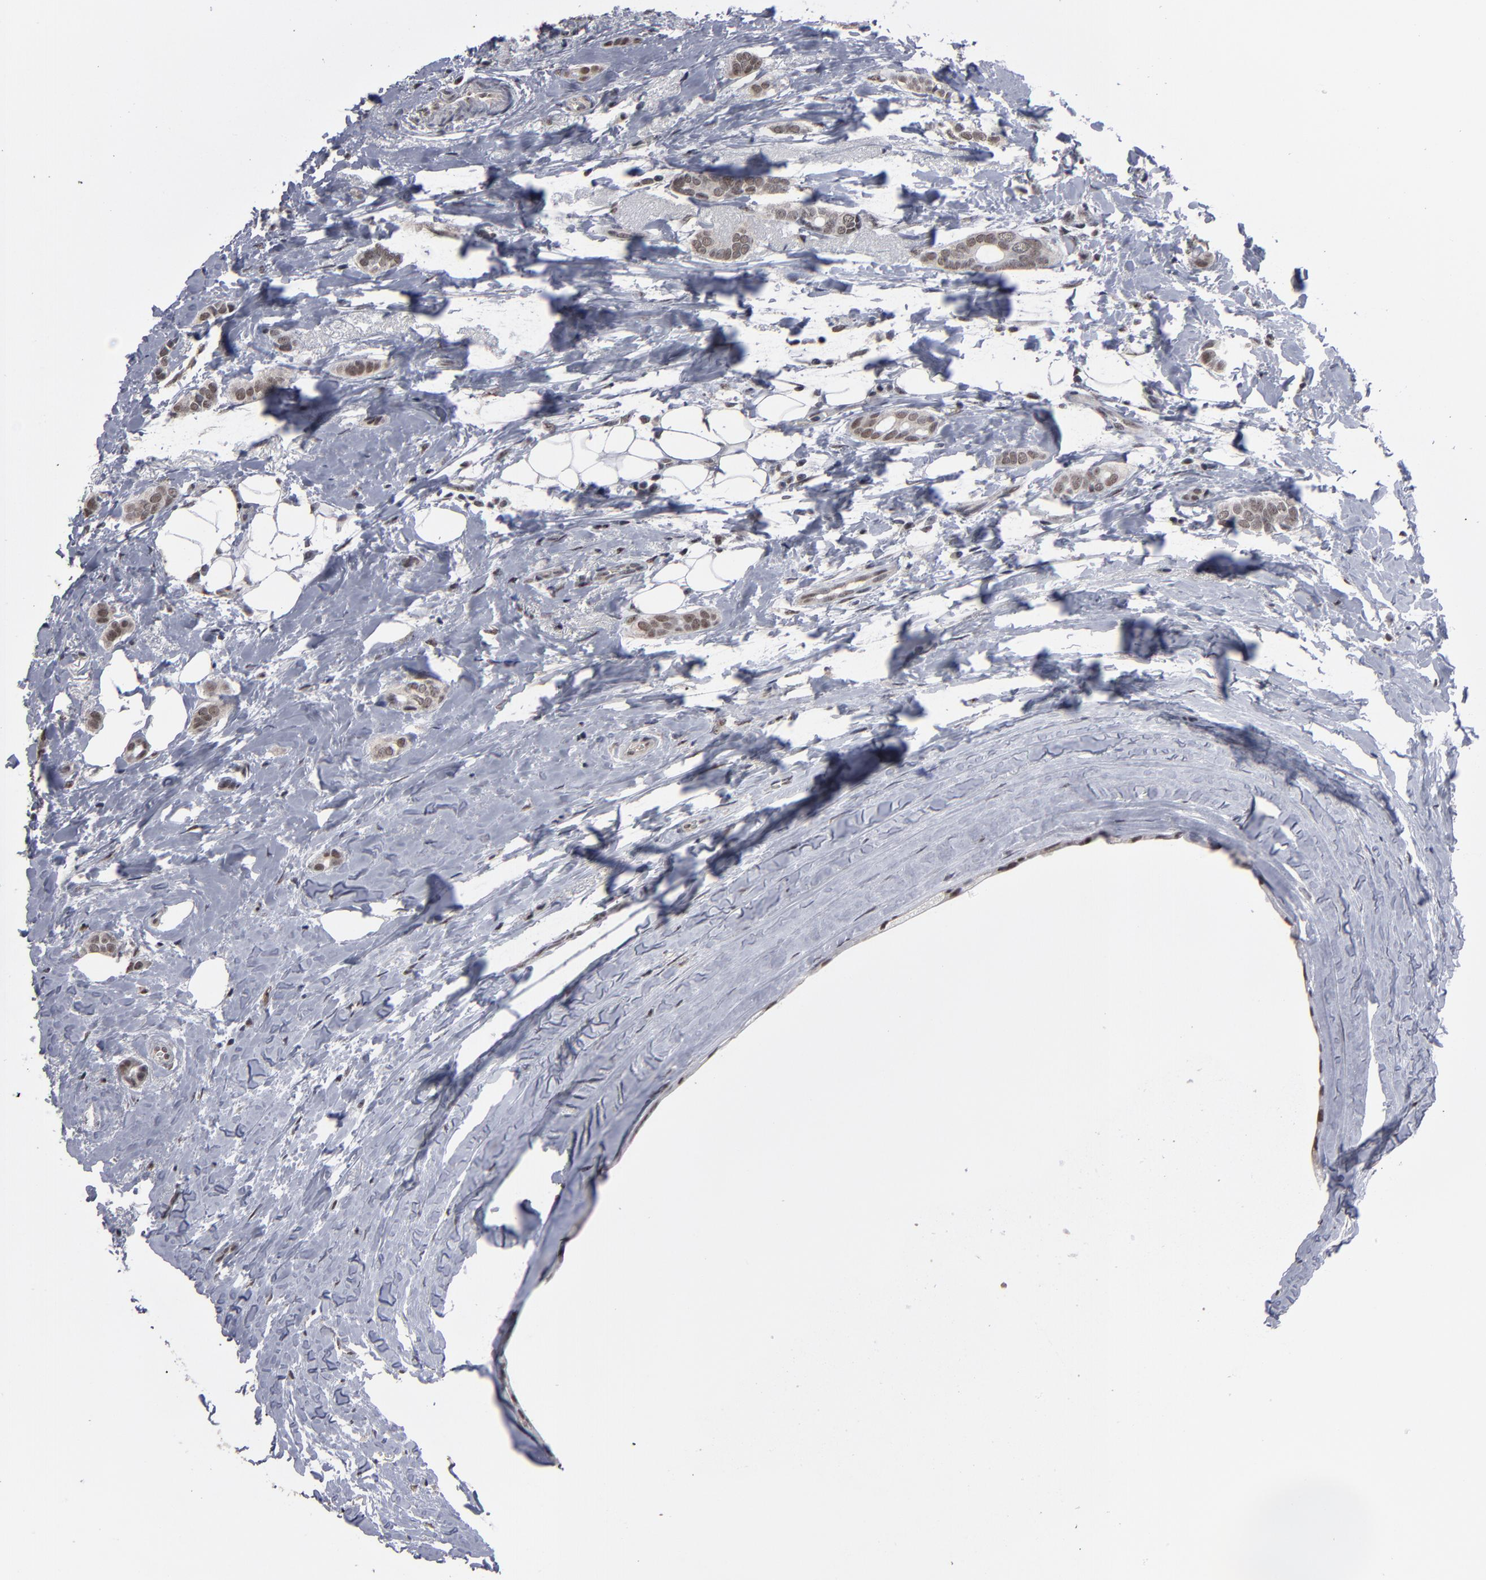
{"staining": {"intensity": "moderate", "quantity": "25%-75%", "location": "nuclear"}, "tissue": "breast cancer", "cell_type": "Tumor cells", "image_type": "cancer", "snomed": [{"axis": "morphology", "description": "Duct carcinoma"}, {"axis": "topography", "description": "Breast"}], "caption": "Human breast invasive ductal carcinoma stained with a brown dye demonstrates moderate nuclear positive staining in approximately 25%-75% of tumor cells.", "gene": "SSRP1", "patient": {"sex": "female", "age": 54}}